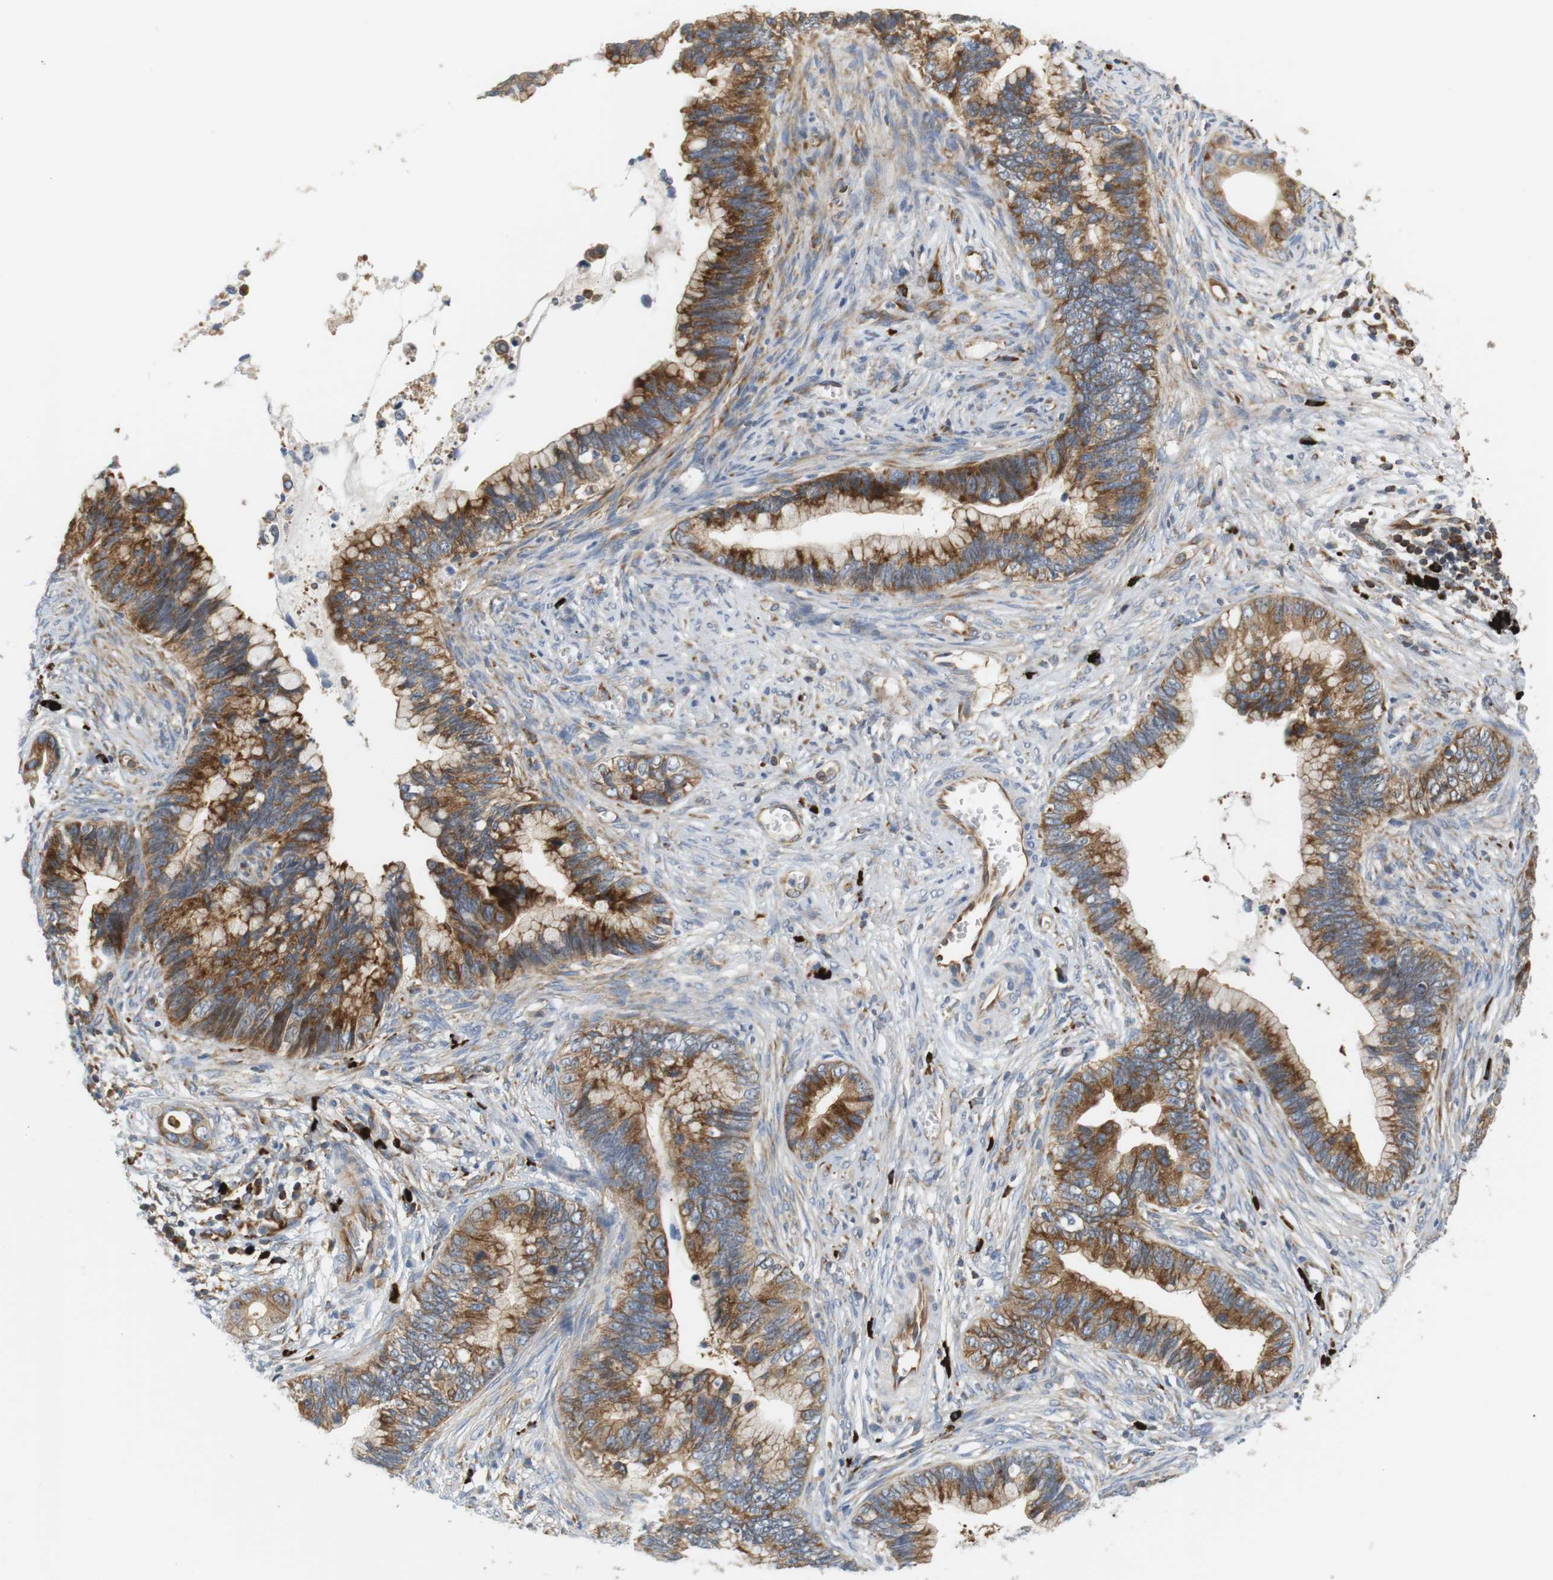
{"staining": {"intensity": "moderate", "quantity": ">75%", "location": "cytoplasmic/membranous"}, "tissue": "cervical cancer", "cell_type": "Tumor cells", "image_type": "cancer", "snomed": [{"axis": "morphology", "description": "Adenocarcinoma, NOS"}, {"axis": "topography", "description": "Cervix"}], "caption": "This photomicrograph displays immunohistochemistry (IHC) staining of adenocarcinoma (cervical), with medium moderate cytoplasmic/membranous expression in approximately >75% of tumor cells.", "gene": "TMEM200A", "patient": {"sex": "female", "age": 44}}